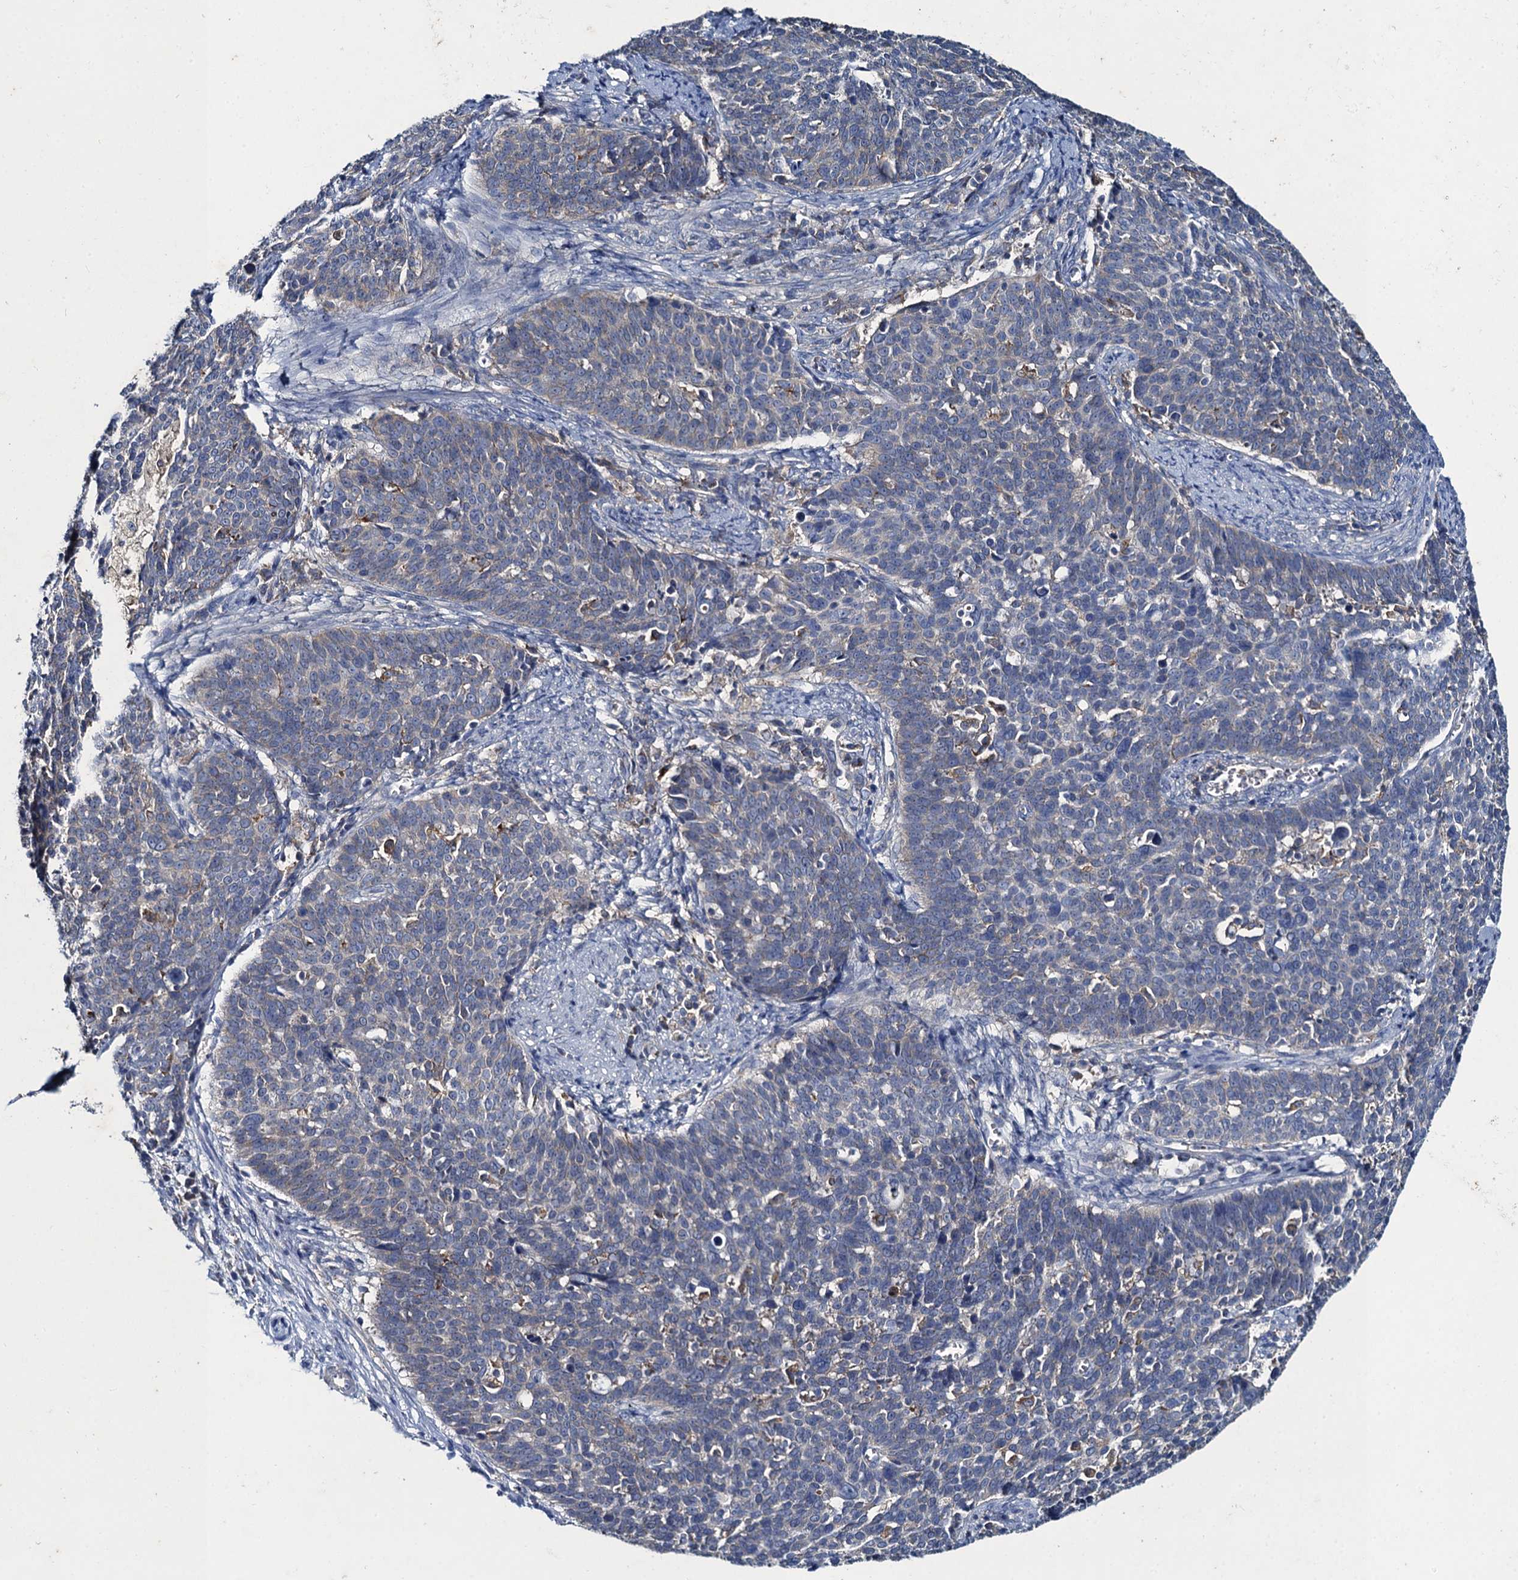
{"staining": {"intensity": "negative", "quantity": "none", "location": "none"}, "tissue": "cervical cancer", "cell_type": "Tumor cells", "image_type": "cancer", "snomed": [{"axis": "morphology", "description": "Squamous cell carcinoma, NOS"}, {"axis": "topography", "description": "Cervix"}], "caption": "This photomicrograph is of squamous cell carcinoma (cervical) stained with IHC to label a protein in brown with the nuclei are counter-stained blue. There is no positivity in tumor cells.", "gene": "SNAP29", "patient": {"sex": "female", "age": 39}}